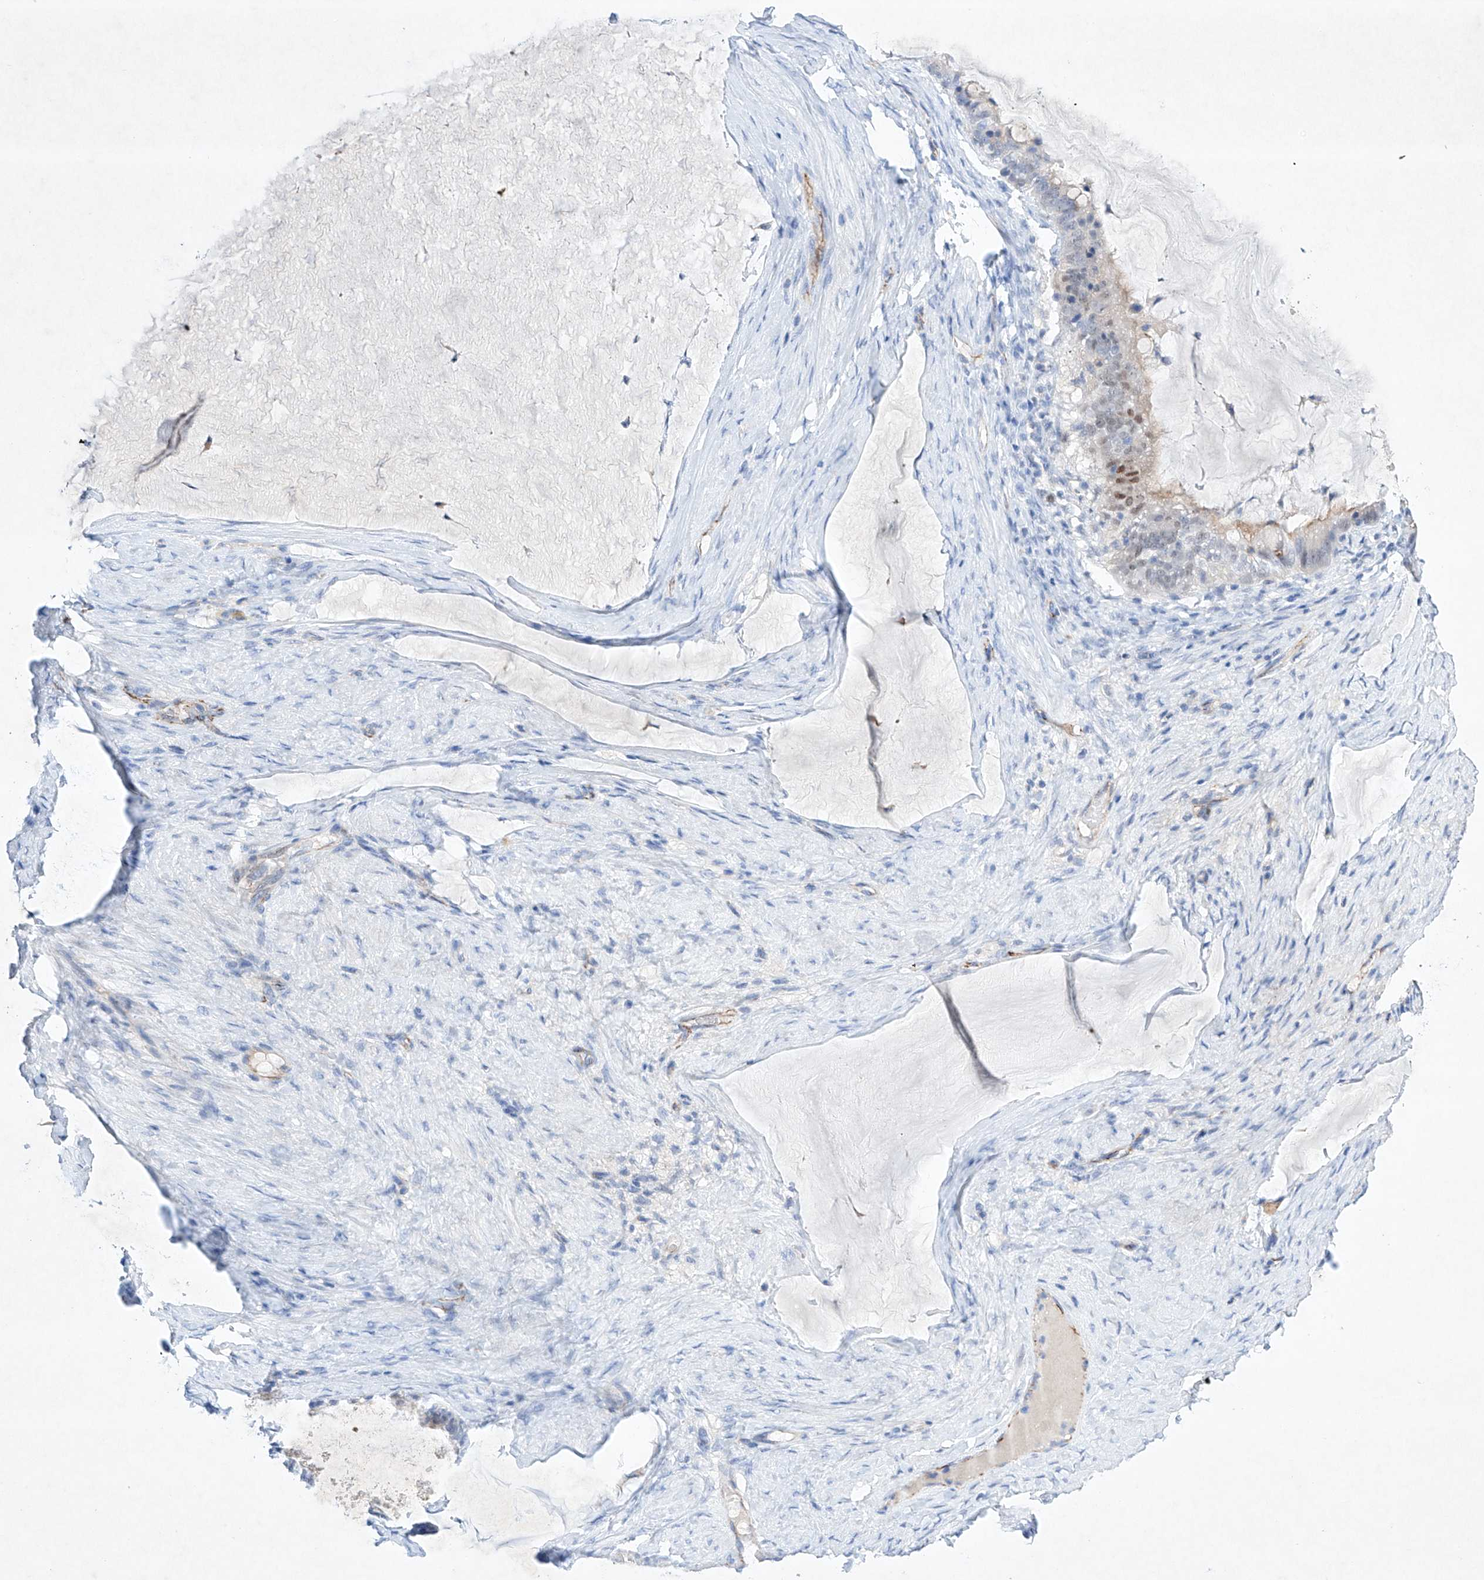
{"staining": {"intensity": "negative", "quantity": "none", "location": "none"}, "tissue": "ovarian cancer", "cell_type": "Tumor cells", "image_type": "cancer", "snomed": [{"axis": "morphology", "description": "Cystadenocarcinoma, mucinous, NOS"}, {"axis": "topography", "description": "Ovary"}], "caption": "Tumor cells show no significant protein positivity in mucinous cystadenocarcinoma (ovarian).", "gene": "ETV7", "patient": {"sex": "female", "age": 61}}